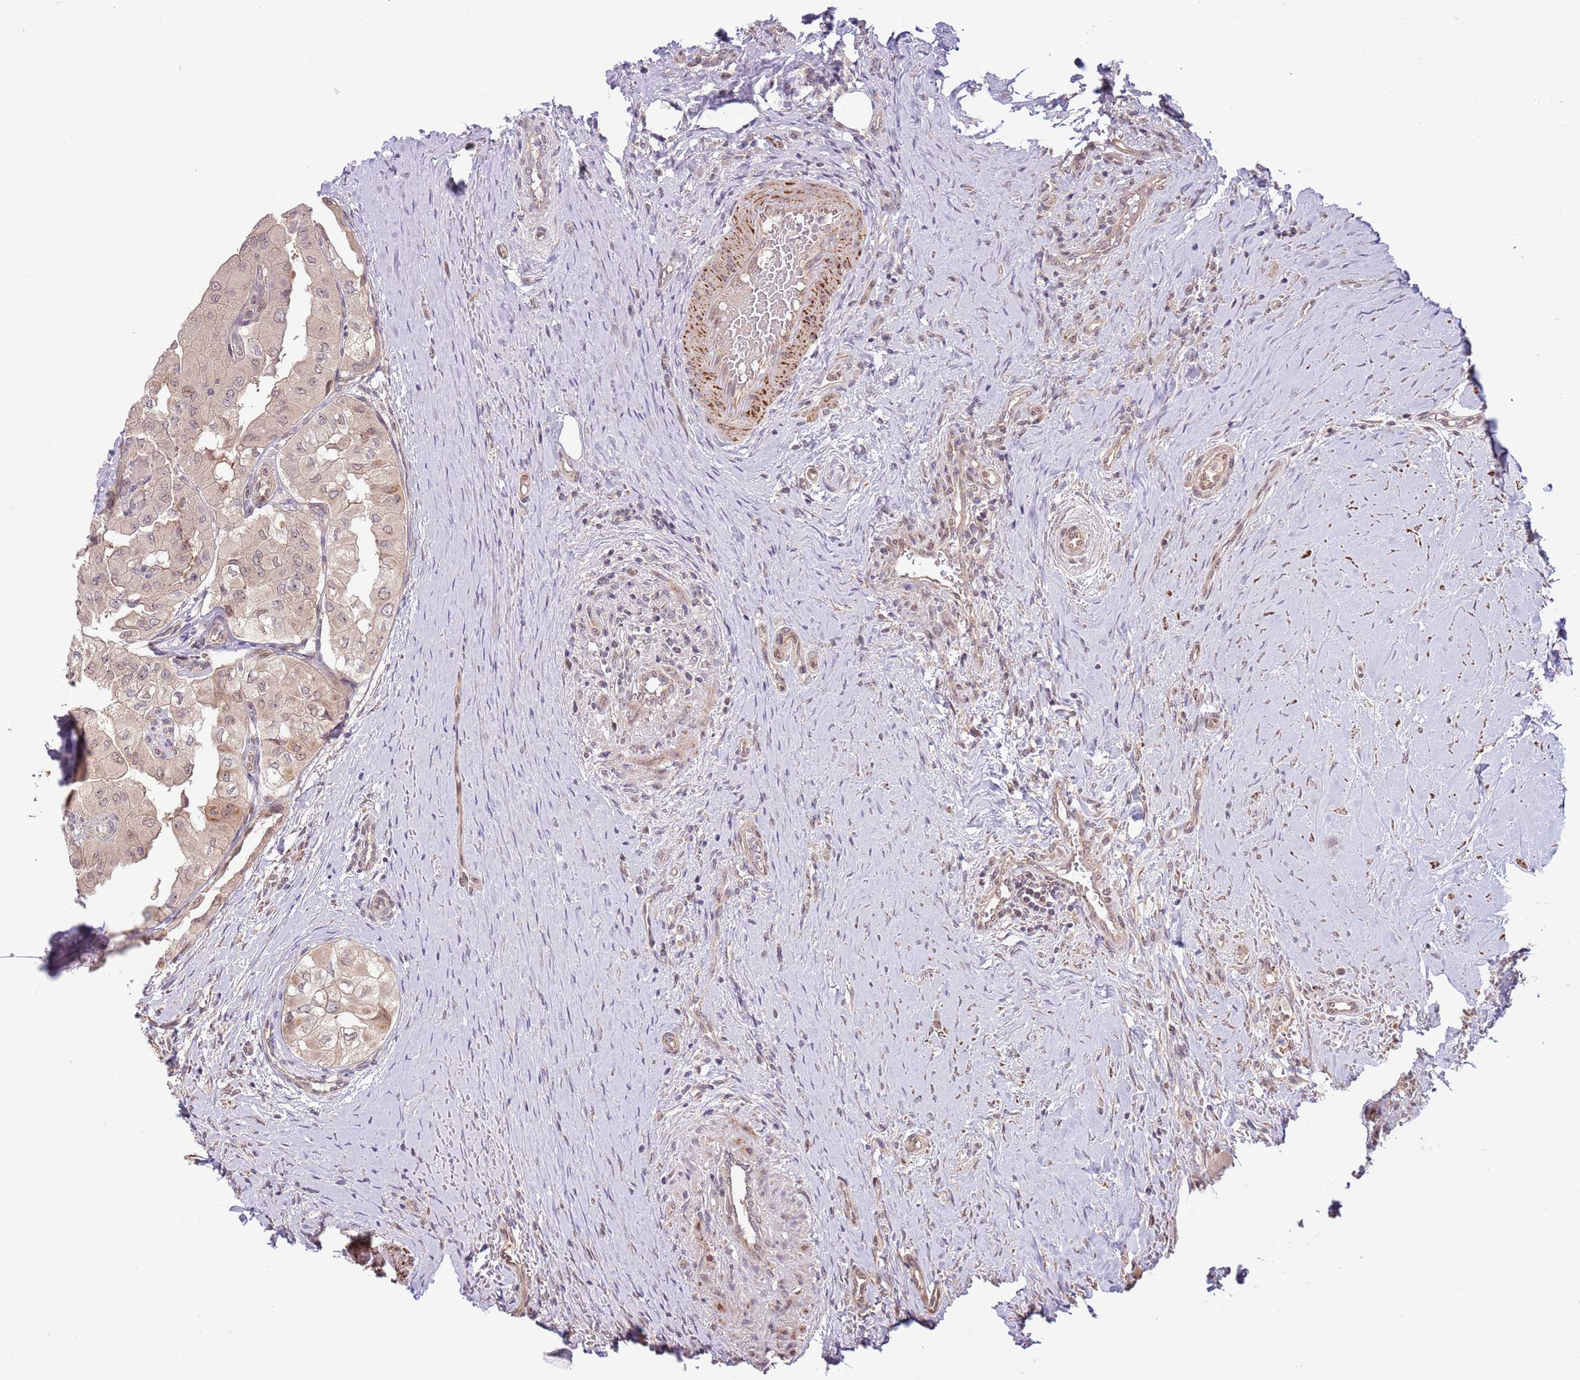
{"staining": {"intensity": "weak", "quantity": "25%-75%", "location": "cytoplasmic/membranous,nuclear"}, "tissue": "thyroid cancer", "cell_type": "Tumor cells", "image_type": "cancer", "snomed": [{"axis": "morphology", "description": "Papillary adenocarcinoma, NOS"}, {"axis": "topography", "description": "Thyroid gland"}], "caption": "A histopathology image of human thyroid cancer stained for a protein demonstrates weak cytoplasmic/membranous and nuclear brown staining in tumor cells.", "gene": "CHD1", "patient": {"sex": "female", "age": 59}}